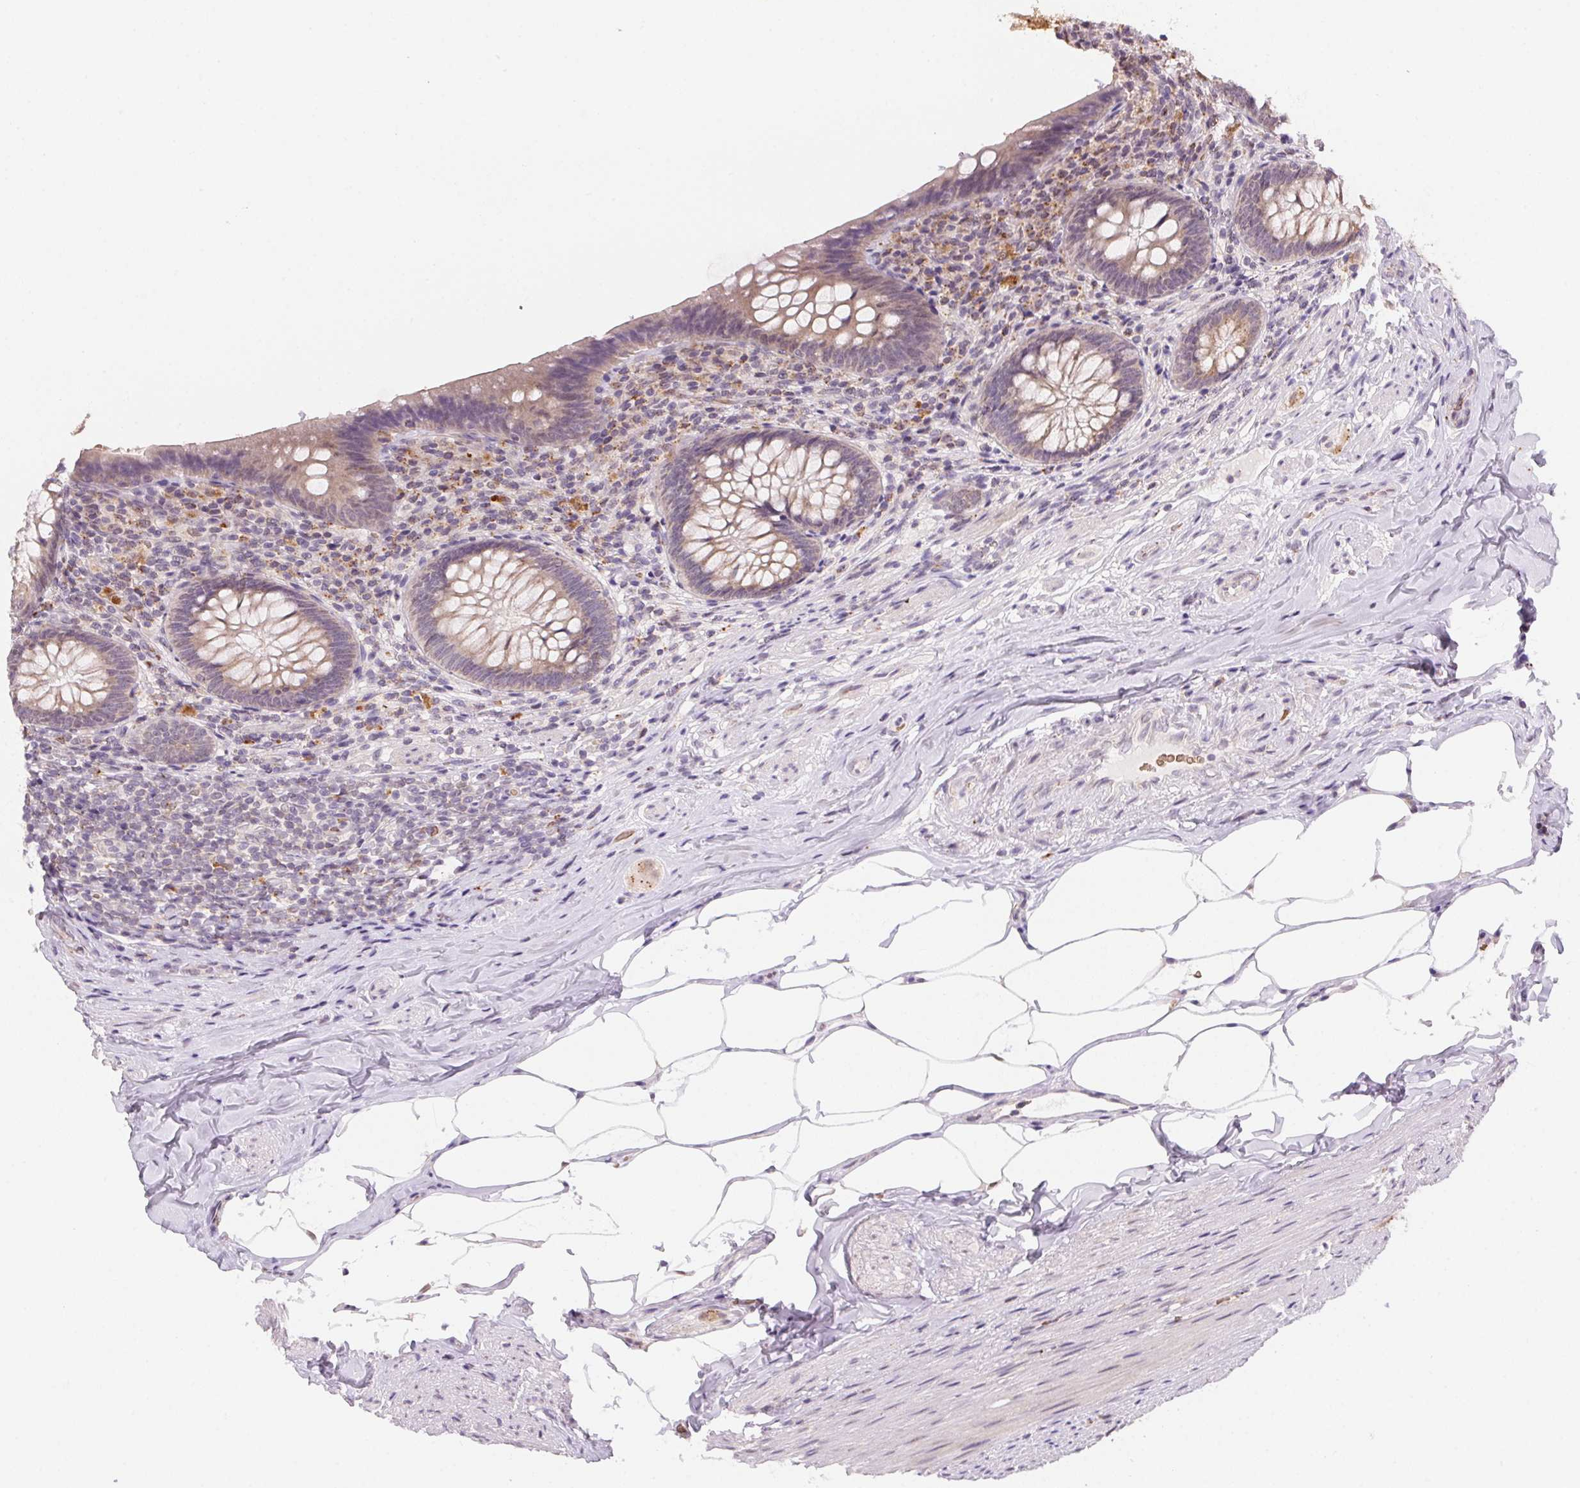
{"staining": {"intensity": "weak", "quantity": "<25%", "location": "cytoplasmic/membranous"}, "tissue": "appendix", "cell_type": "Glandular cells", "image_type": "normal", "snomed": [{"axis": "morphology", "description": "Normal tissue, NOS"}, {"axis": "topography", "description": "Appendix"}], "caption": "Immunohistochemistry (IHC) histopathology image of benign human appendix stained for a protein (brown), which demonstrates no positivity in glandular cells.", "gene": "METTL13", "patient": {"sex": "male", "age": 47}}